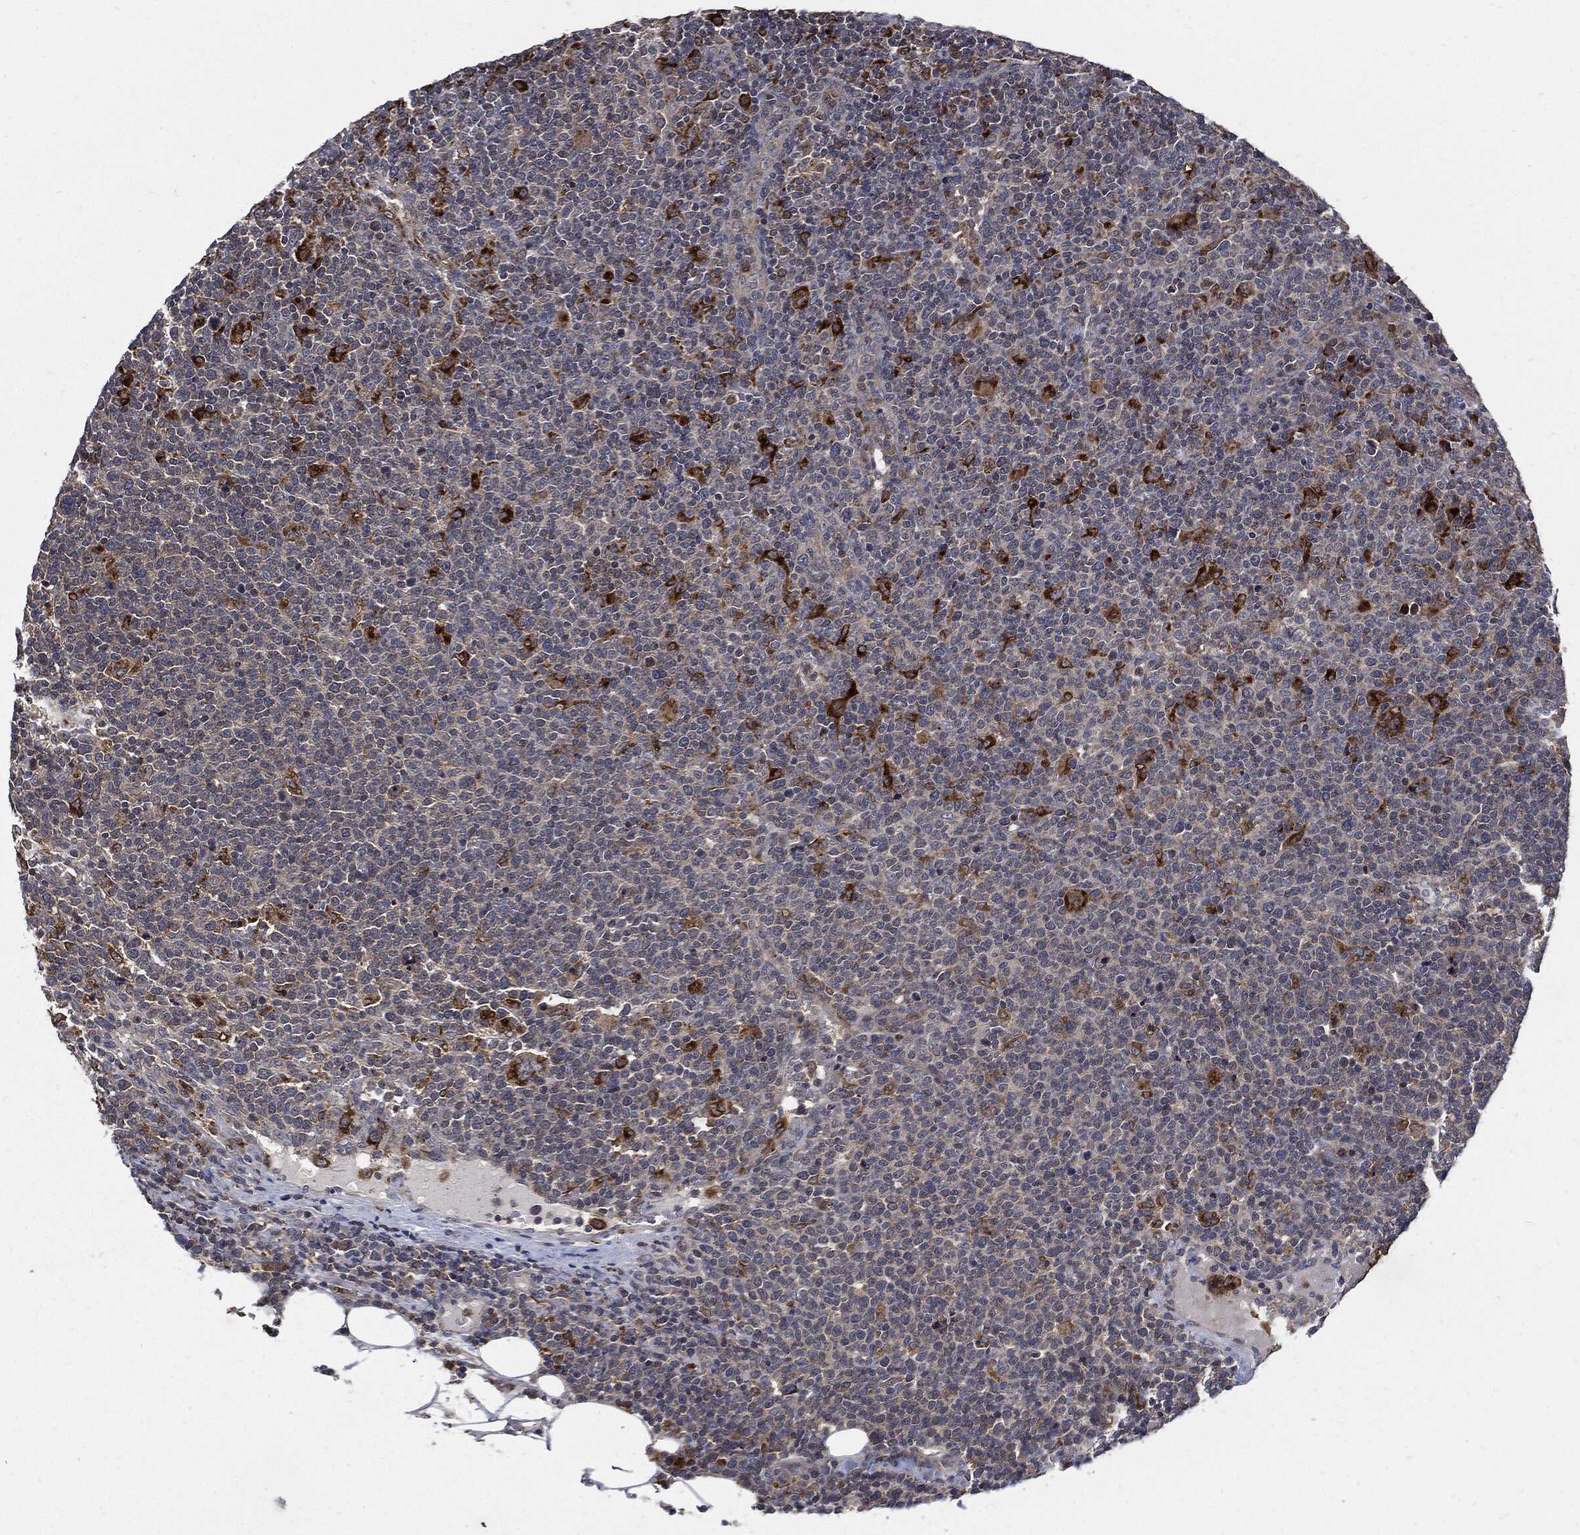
{"staining": {"intensity": "negative", "quantity": "none", "location": "none"}, "tissue": "lymphoma", "cell_type": "Tumor cells", "image_type": "cancer", "snomed": [{"axis": "morphology", "description": "Malignant lymphoma, non-Hodgkin's type, High grade"}, {"axis": "topography", "description": "Lymph node"}], "caption": "DAB immunohistochemical staining of lymphoma exhibits no significant expression in tumor cells.", "gene": "SLC31A2", "patient": {"sex": "male", "age": 61}}